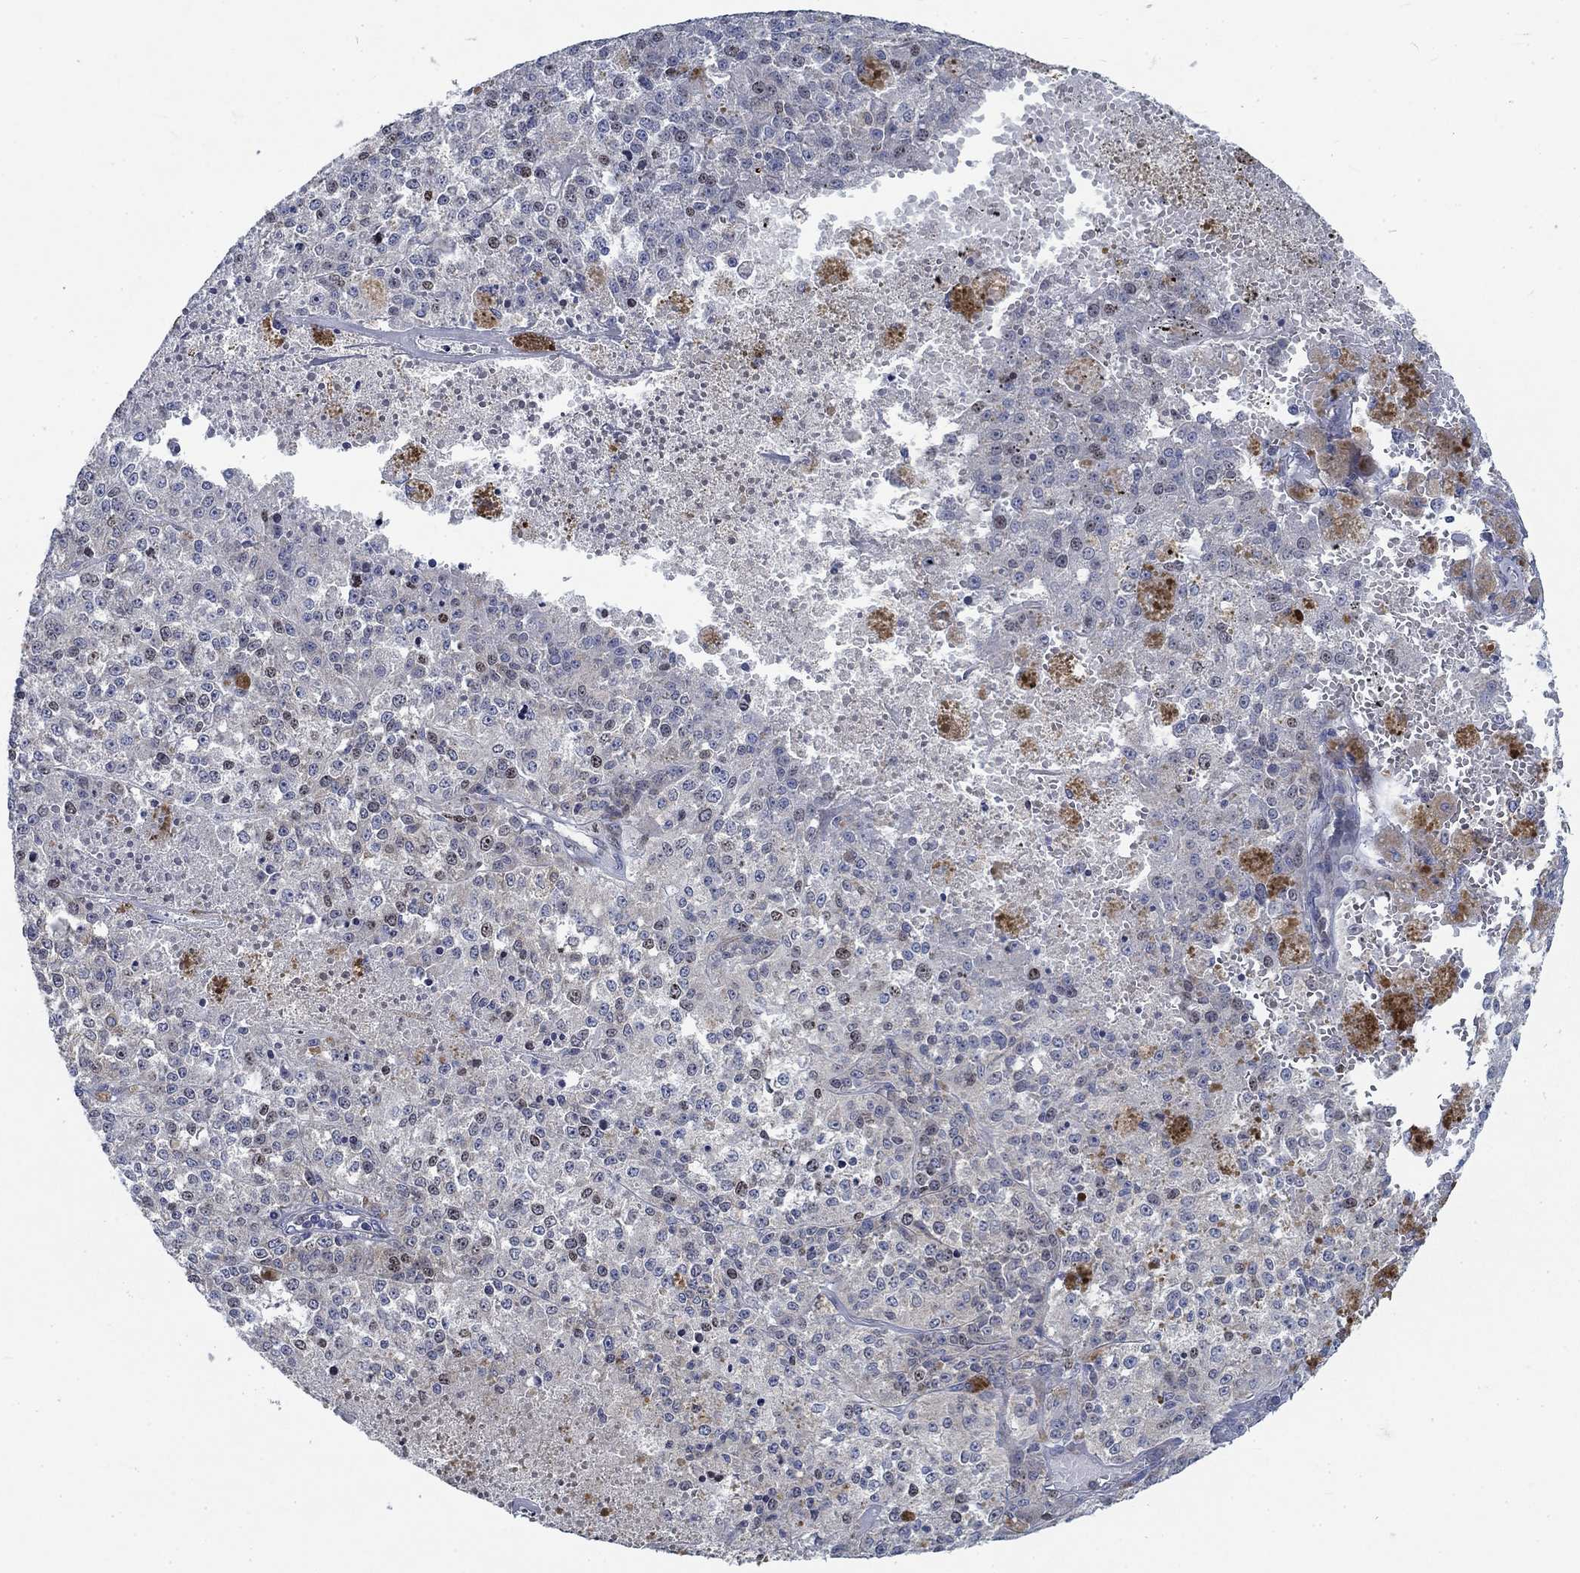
{"staining": {"intensity": "negative", "quantity": "none", "location": "none"}, "tissue": "melanoma", "cell_type": "Tumor cells", "image_type": "cancer", "snomed": [{"axis": "morphology", "description": "Malignant melanoma, Metastatic site"}, {"axis": "topography", "description": "Lymph node"}], "caption": "A micrograph of human melanoma is negative for staining in tumor cells.", "gene": "MMP24", "patient": {"sex": "female", "age": 64}}